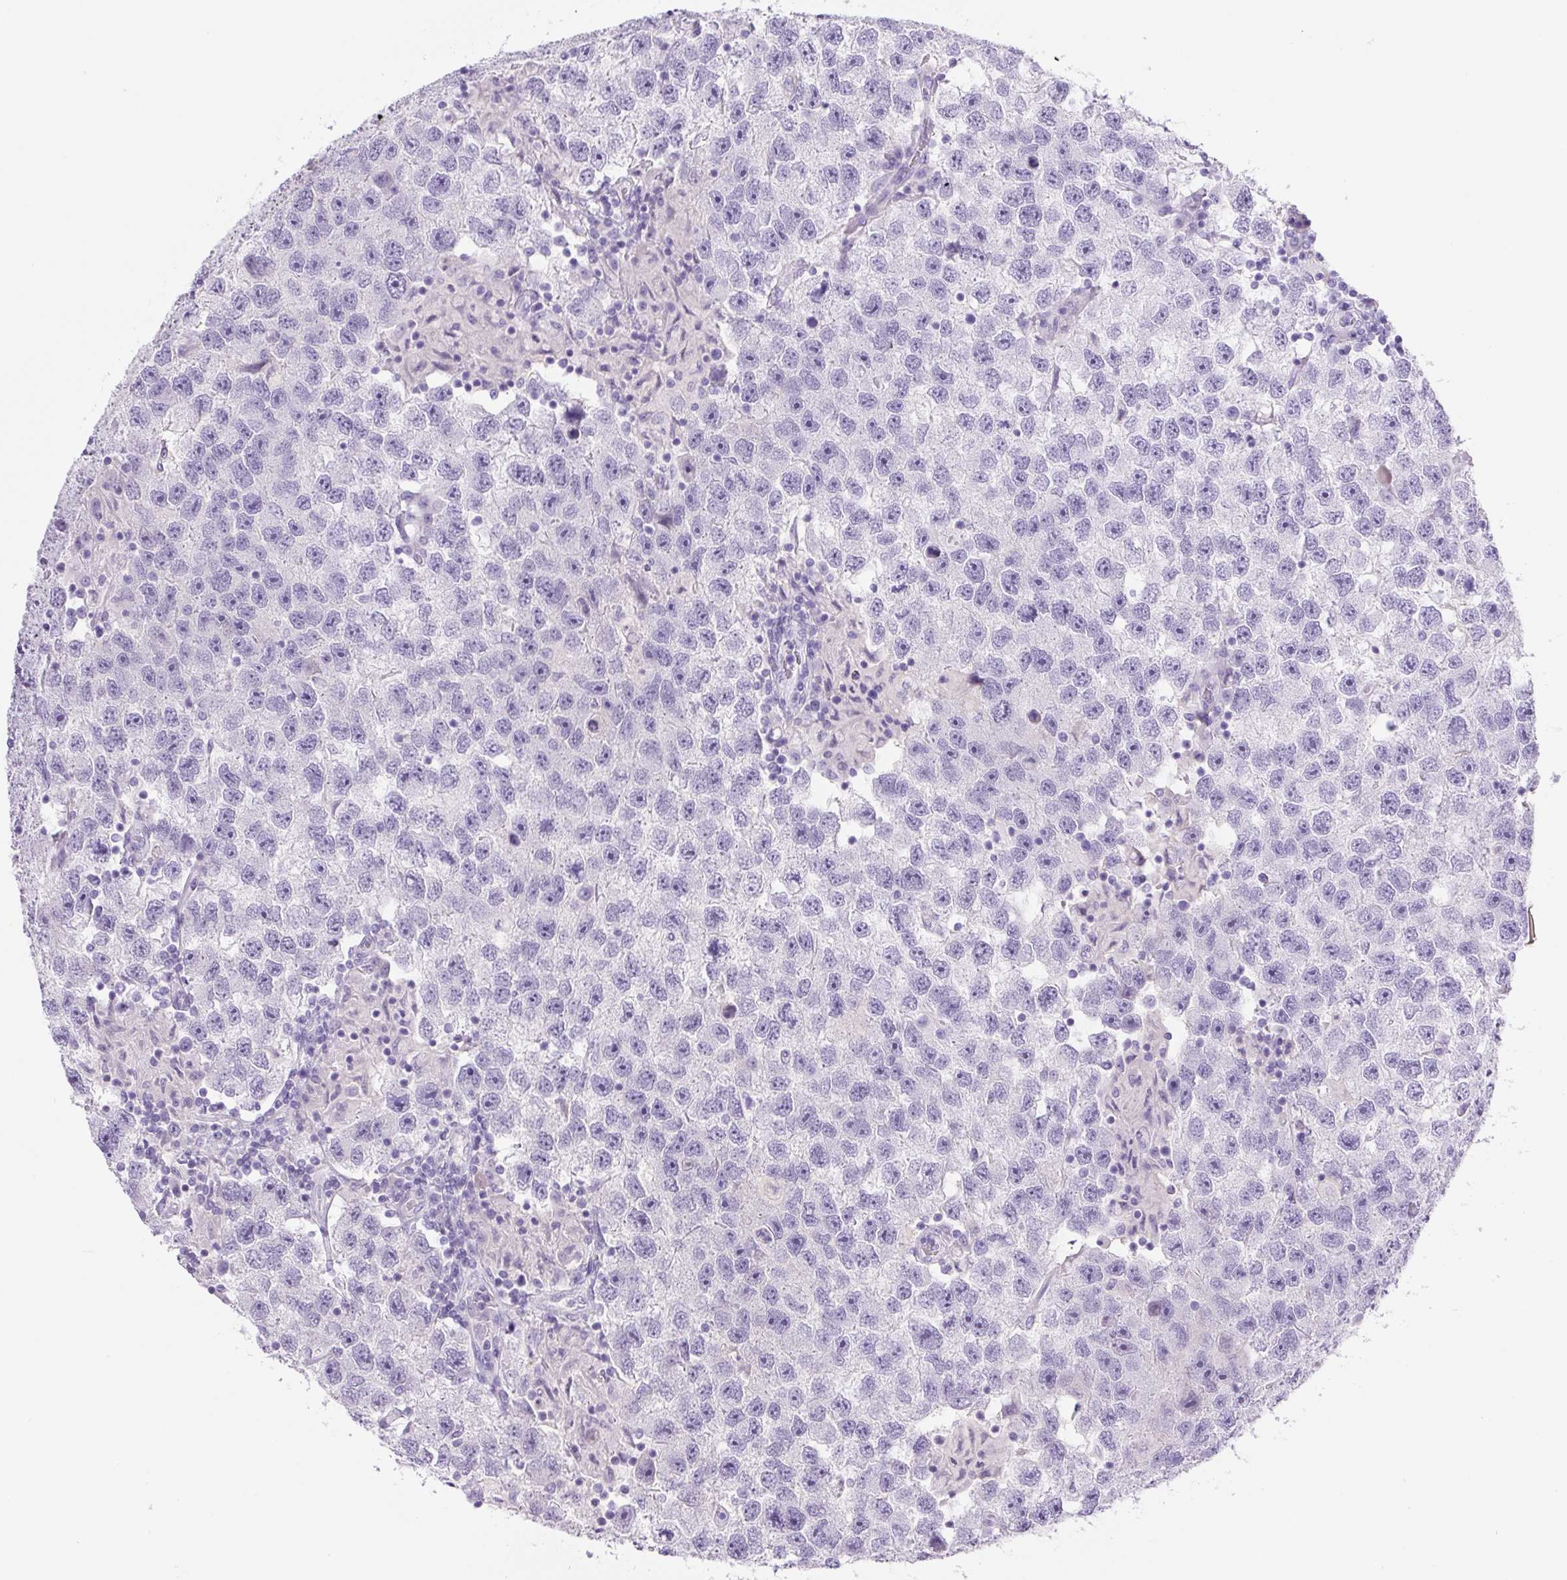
{"staining": {"intensity": "negative", "quantity": "none", "location": "none"}, "tissue": "testis cancer", "cell_type": "Tumor cells", "image_type": "cancer", "snomed": [{"axis": "morphology", "description": "Seminoma, NOS"}, {"axis": "topography", "description": "Testis"}], "caption": "DAB (3,3'-diaminobenzidine) immunohistochemical staining of seminoma (testis) exhibits no significant positivity in tumor cells.", "gene": "PRRT1", "patient": {"sex": "male", "age": 26}}